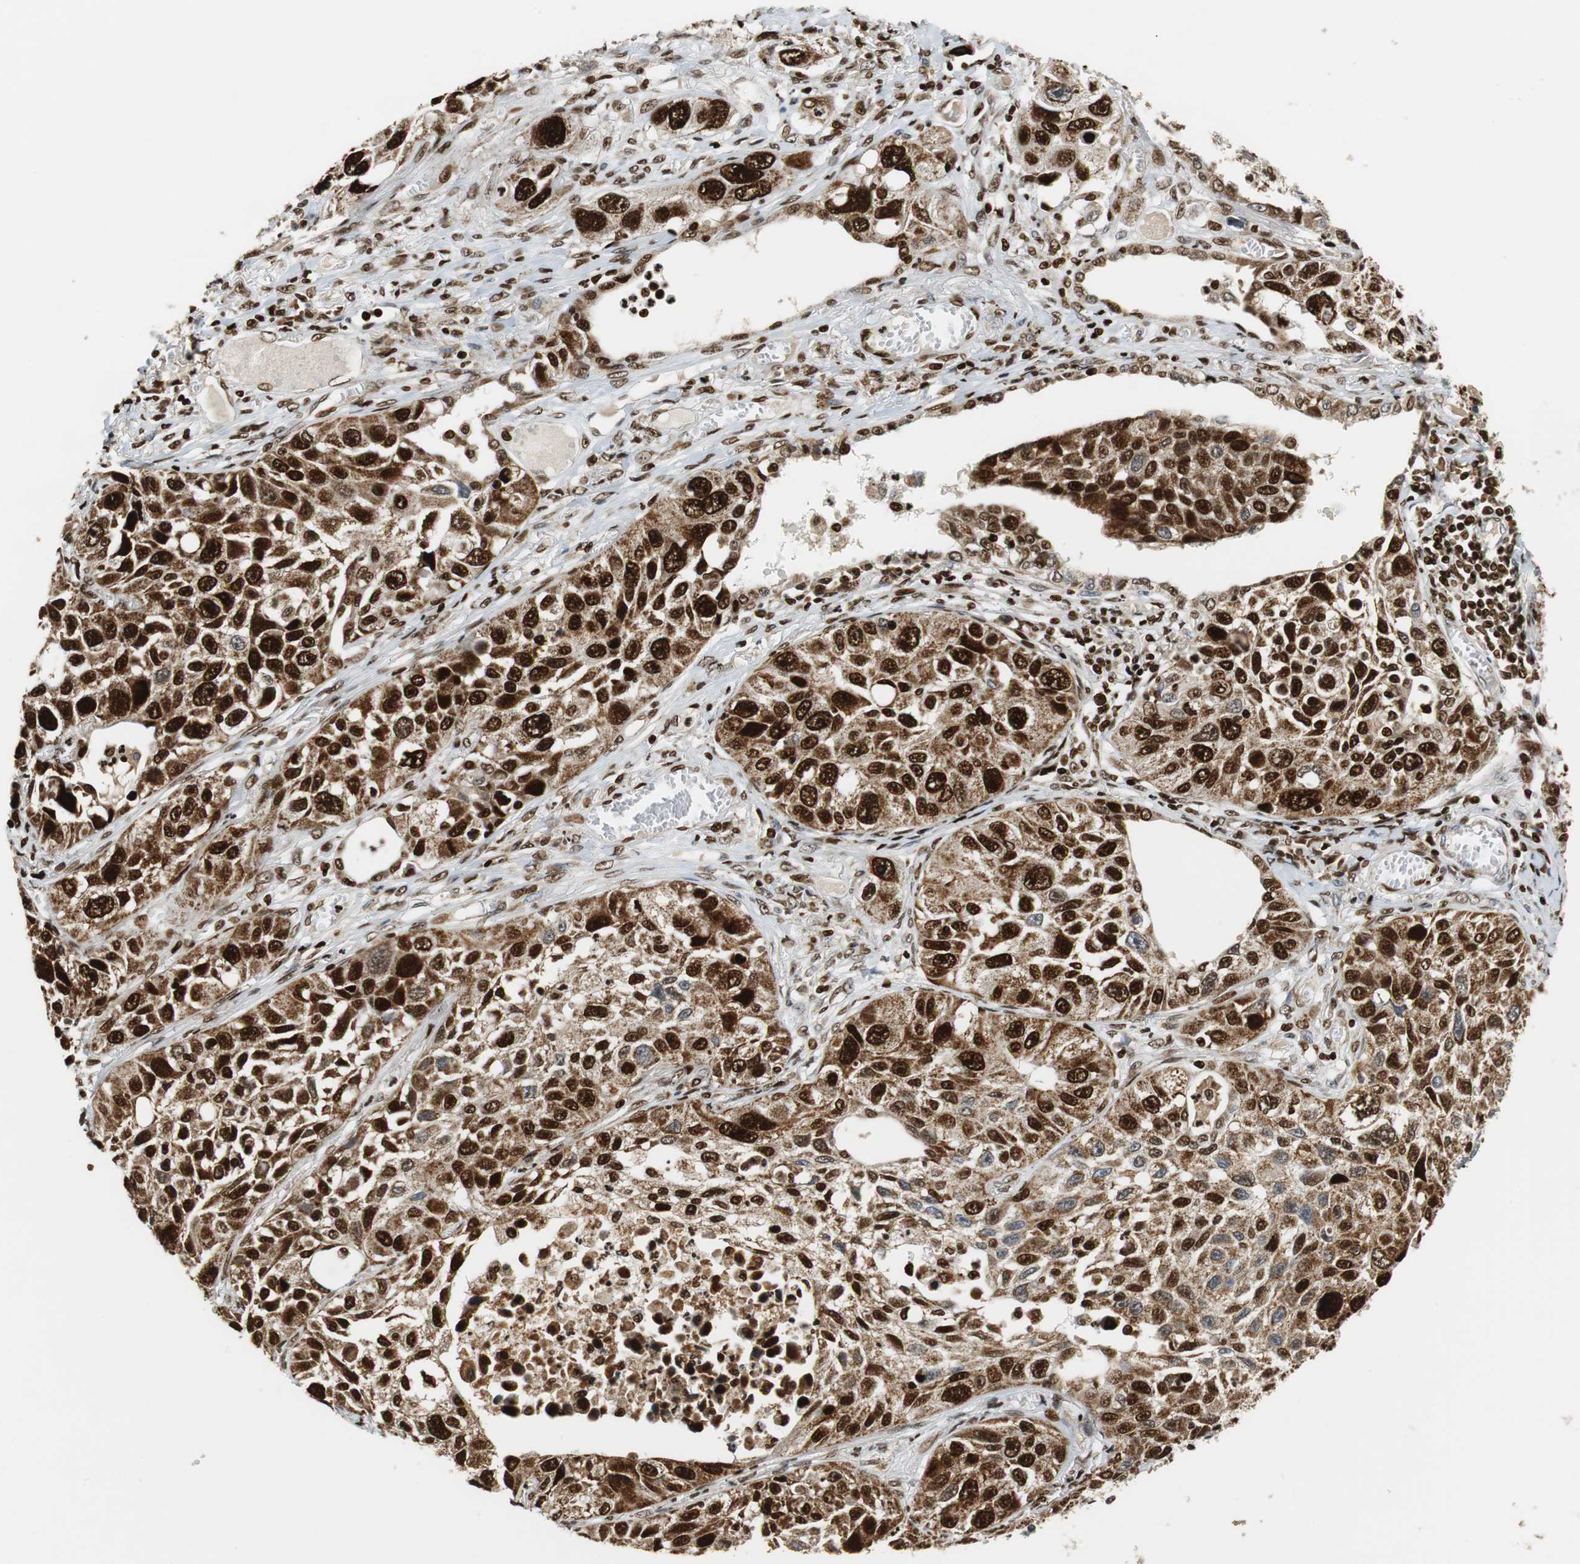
{"staining": {"intensity": "strong", "quantity": ">75%", "location": "cytoplasmic/membranous,nuclear"}, "tissue": "lung cancer", "cell_type": "Tumor cells", "image_type": "cancer", "snomed": [{"axis": "morphology", "description": "Squamous cell carcinoma, NOS"}, {"axis": "topography", "description": "Lung"}], "caption": "A brown stain highlights strong cytoplasmic/membranous and nuclear expression of a protein in human lung squamous cell carcinoma tumor cells.", "gene": "HDAC1", "patient": {"sex": "male", "age": 71}}